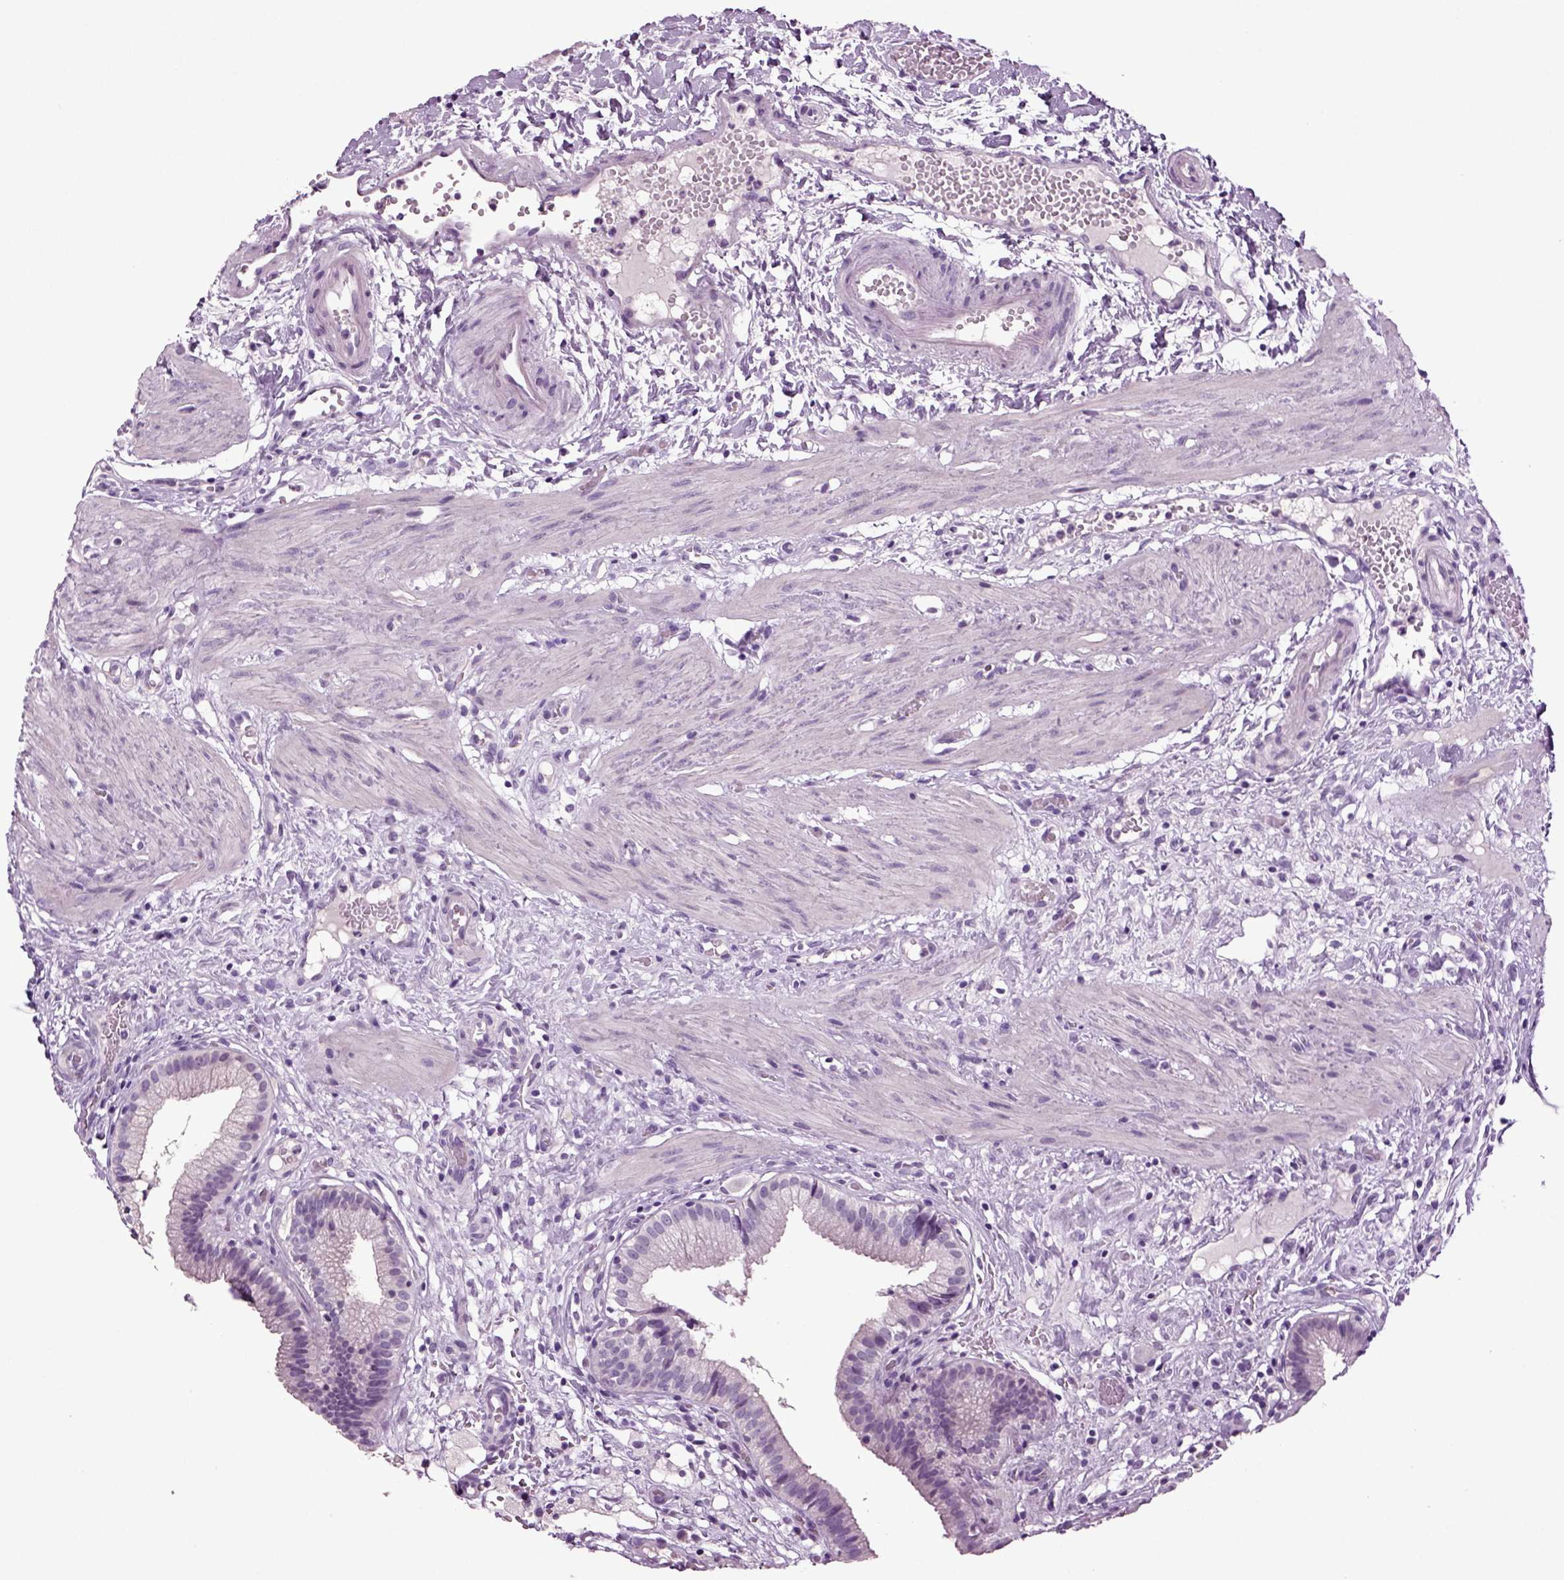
{"staining": {"intensity": "negative", "quantity": "none", "location": "none"}, "tissue": "gallbladder", "cell_type": "Glandular cells", "image_type": "normal", "snomed": [{"axis": "morphology", "description": "Normal tissue, NOS"}, {"axis": "topography", "description": "Gallbladder"}], "caption": "This is an IHC photomicrograph of unremarkable human gallbladder. There is no staining in glandular cells.", "gene": "SLC17A6", "patient": {"sex": "female", "age": 24}}